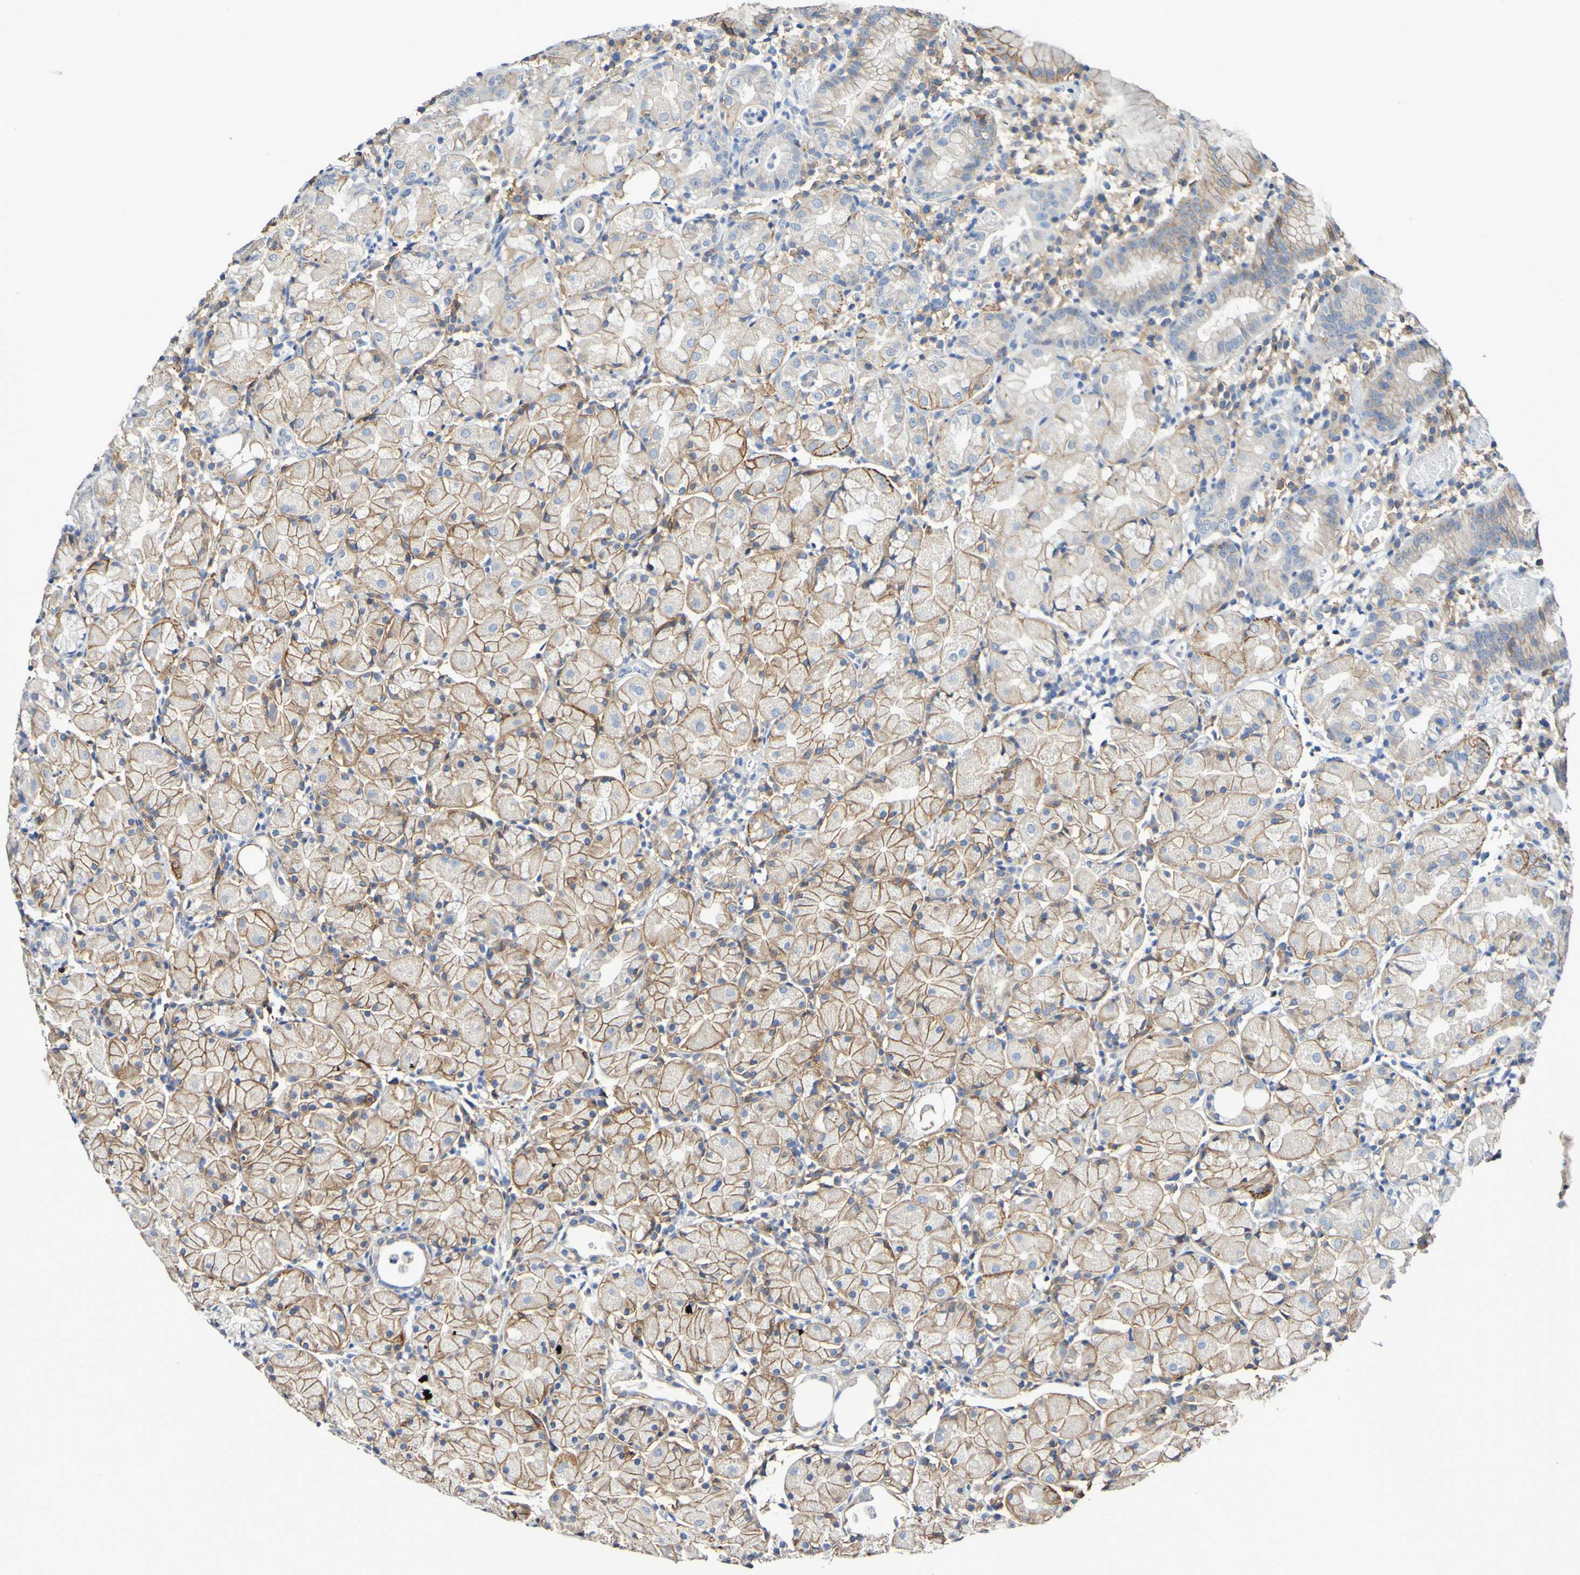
{"staining": {"intensity": "moderate", "quantity": "25%-75%", "location": "cytoplasmic/membranous"}, "tissue": "stomach", "cell_type": "Glandular cells", "image_type": "normal", "snomed": [{"axis": "morphology", "description": "Normal tissue, NOS"}, {"axis": "topography", "description": "Stomach"}, {"axis": "topography", "description": "Stomach, lower"}], "caption": "A brown stain shows moderate cytoplasmic/membranous expression of a protein in glandular cells of benign human stomach. The protein of interest is stained brown, and the nuclei are stained in blue (DAB (3,3'-diaminobenzidine) IHC with brightfield microscopy, high magnification).", "gene": "SLC3A2", "patient": {"sex": "female", "age": 75}}